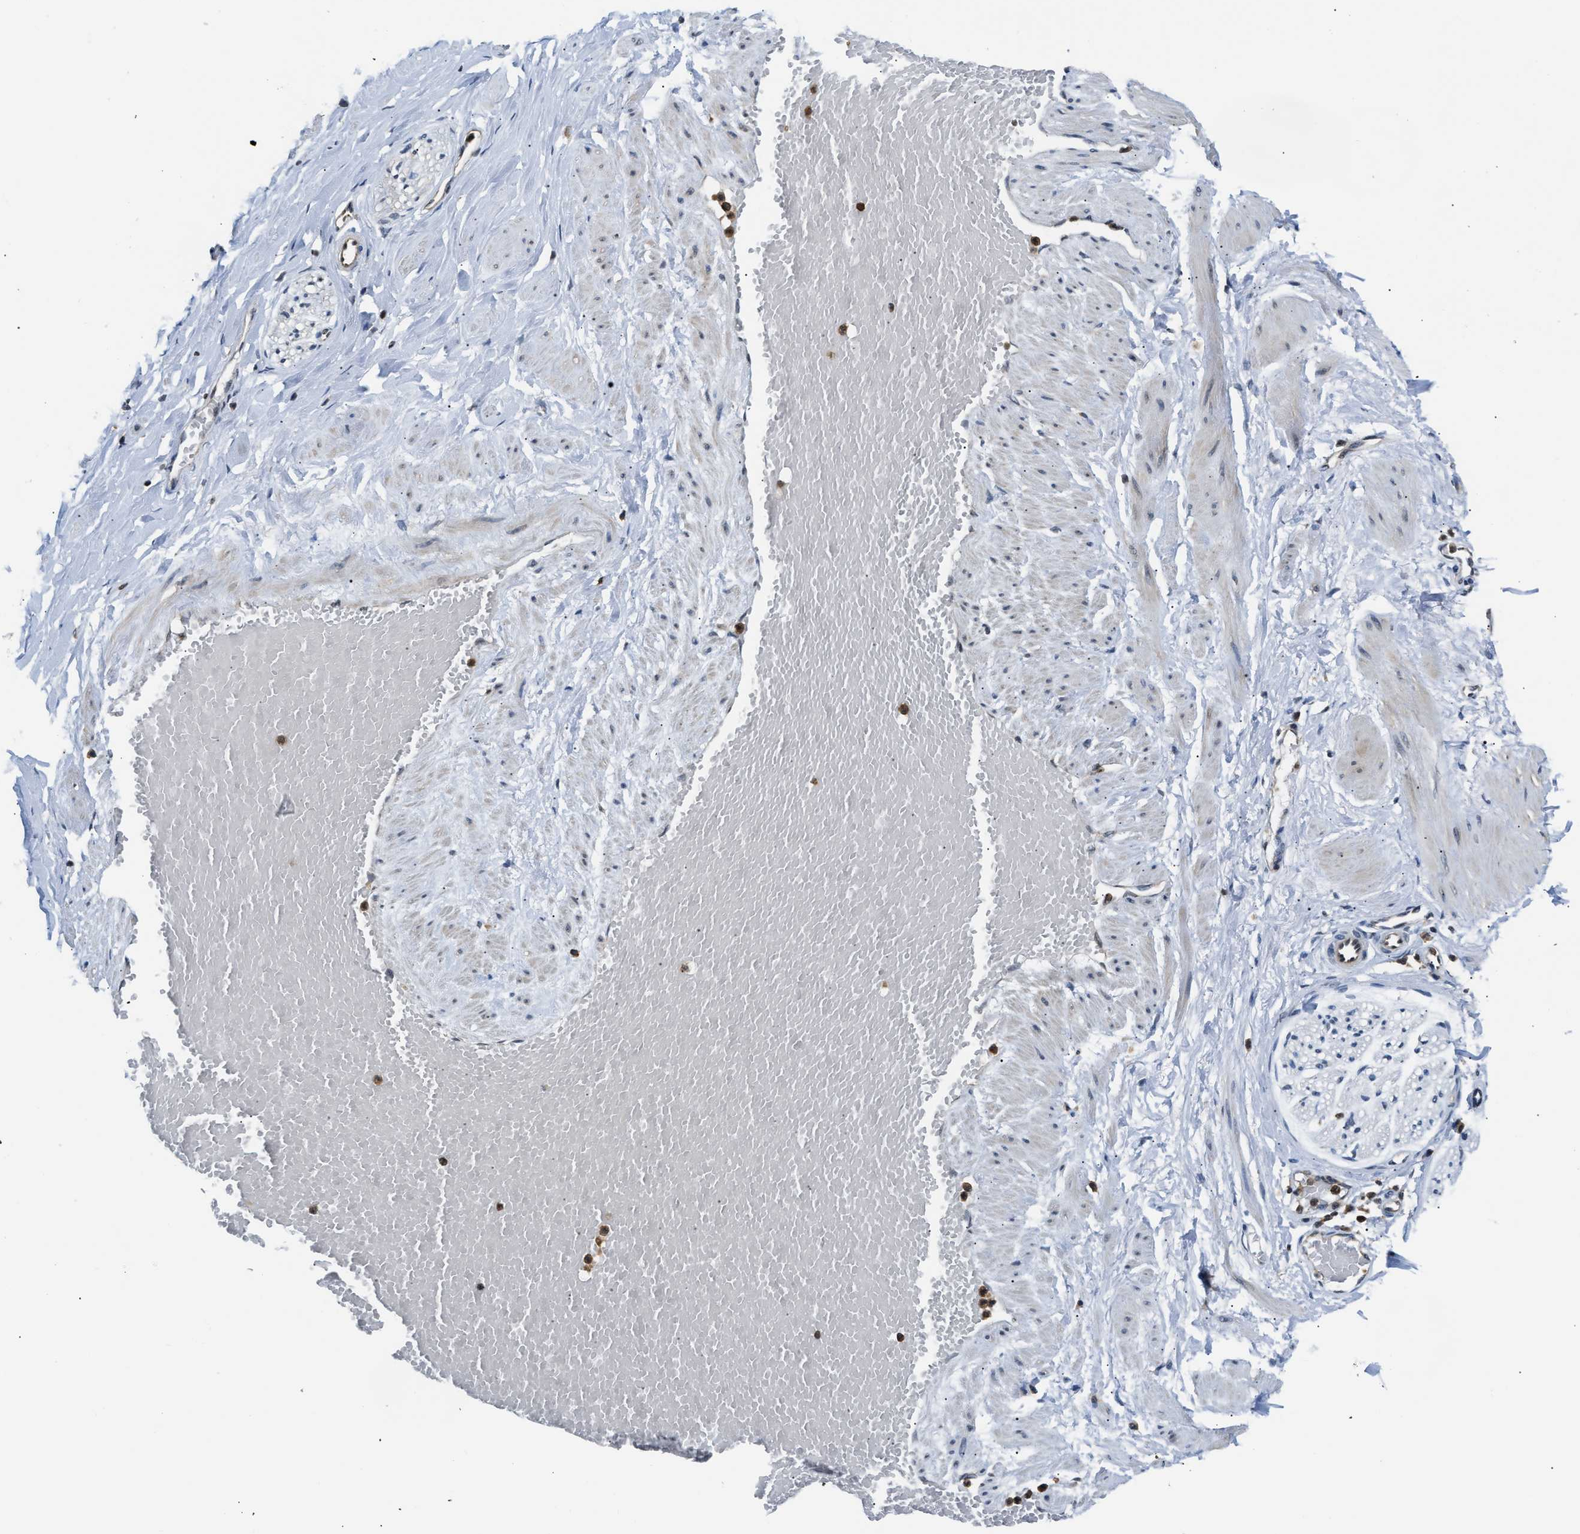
{"staining": {"intensity": "negative", "quantity": "none", "location": "none"}, "tissue": "adipose tissue", "cell_type": "Adipocytes", "image_type": "normal", "snomed": [{"axis": "morphology", "description": "Normal tissue, NOS"}, {"axis": "topography", "description": "Soft tissue"}, {"axis": "topography", "description": "Vascular tissue"}], "caption": "IHC photomicrograph of unremarkable adipose tissue stained for a protein (brown), which demonstrates no positivity in adipocytes. (IHC, brightfield microscopy, high magnification).", "gene": "STK10", "patient": {"sex": "female", "age": 35}}